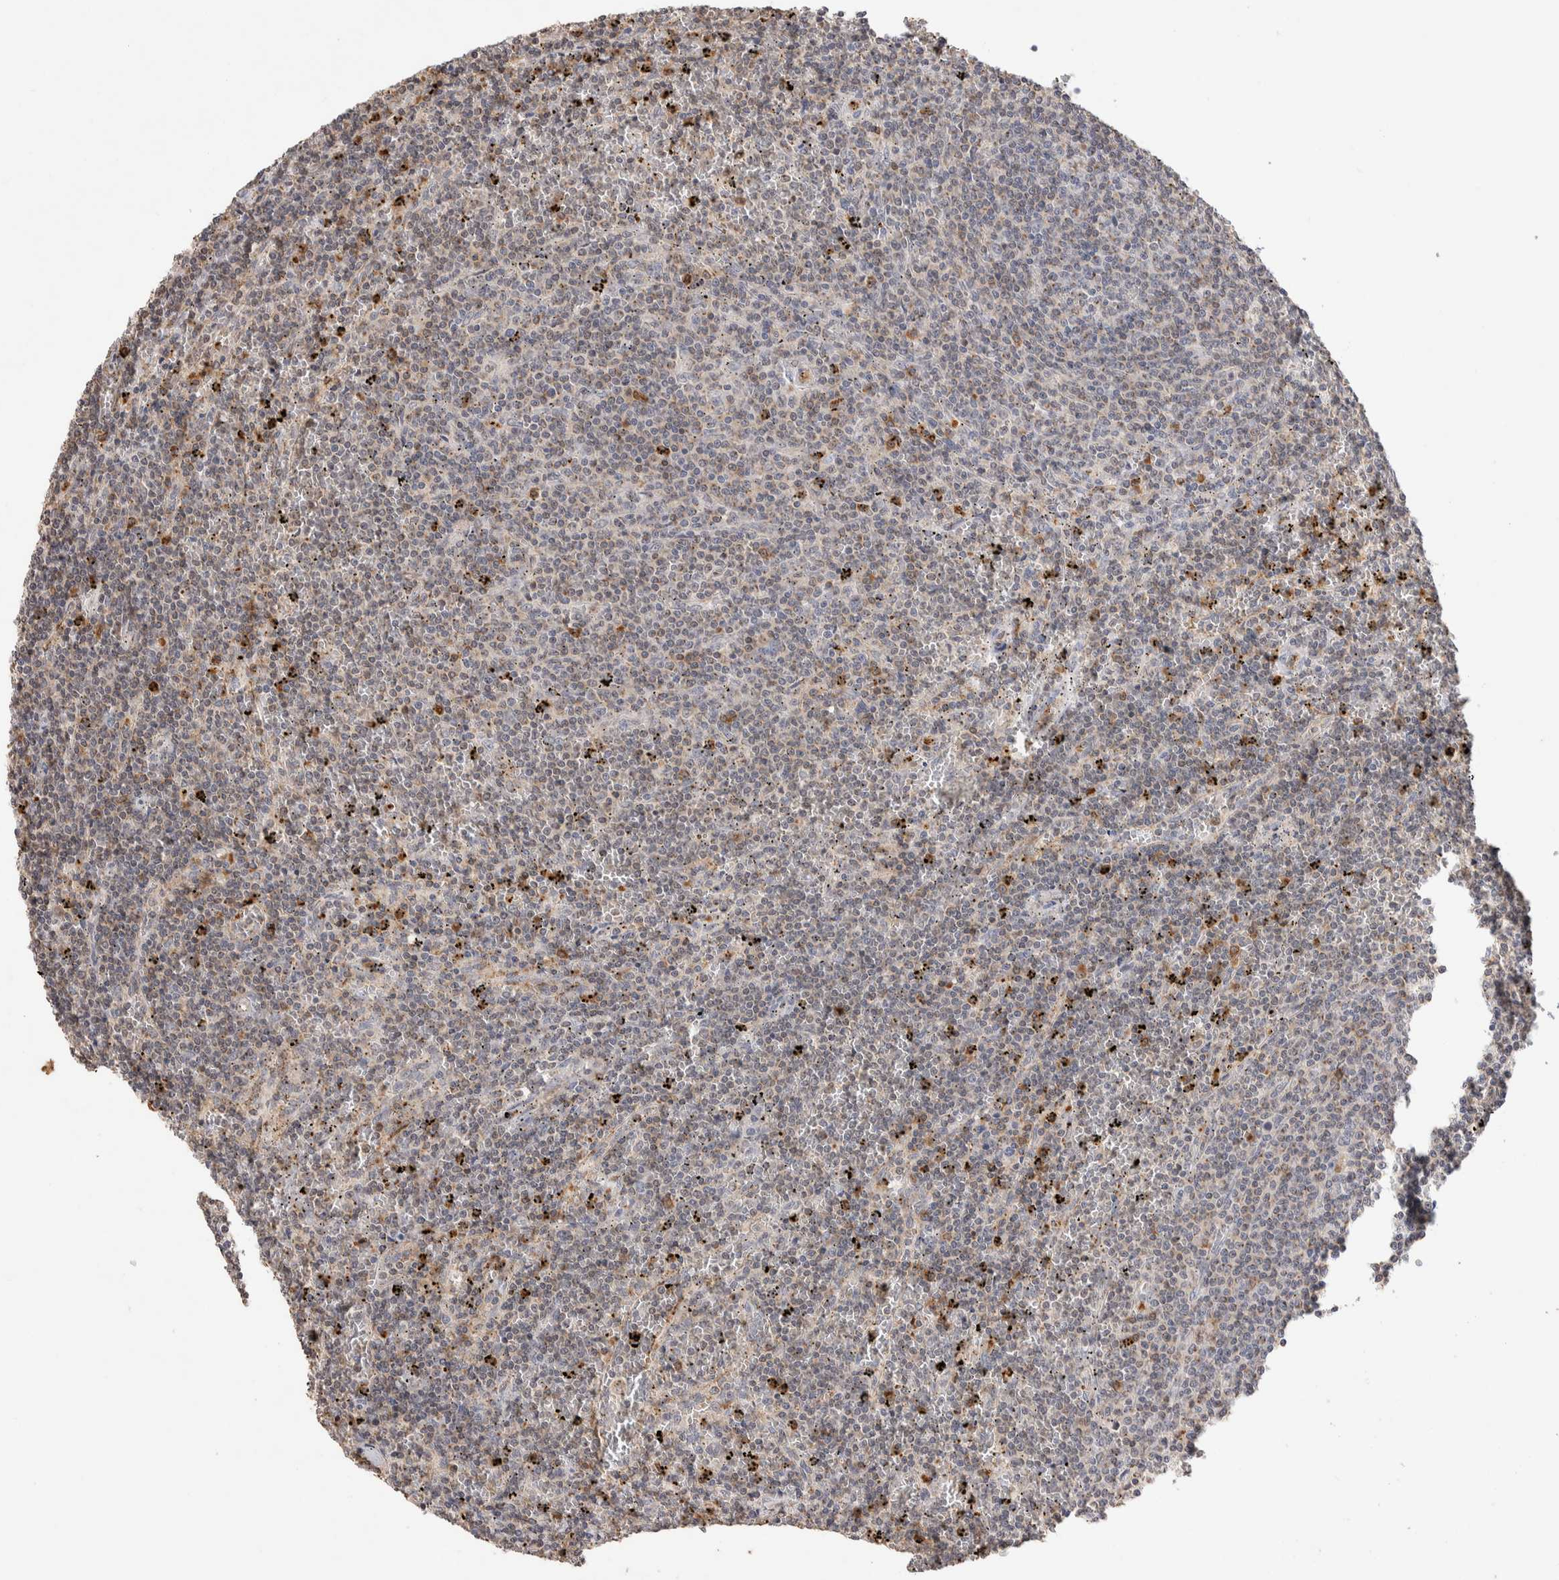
{"staining": {"intensity": "negative", "quantity": "none", "location": "none"}, "tissue": "lymphoma", "cell_type": "Tumor cells", "image_type": "cancer", "snomed": [{"axis": "morphology", "description": "Malignant lymphoma, non-Hodgkin's type, Low grade"}, {"axis": "topography", "description": "Spleen"}], "caption": "The IHC photomicrograph has no significant expression in tumor cells of lymphoma tissue. (DAB IHC with hematoxylin counter stain).", "gene": "NSMAF", "patient": {"sex": "female", "age": 50}}